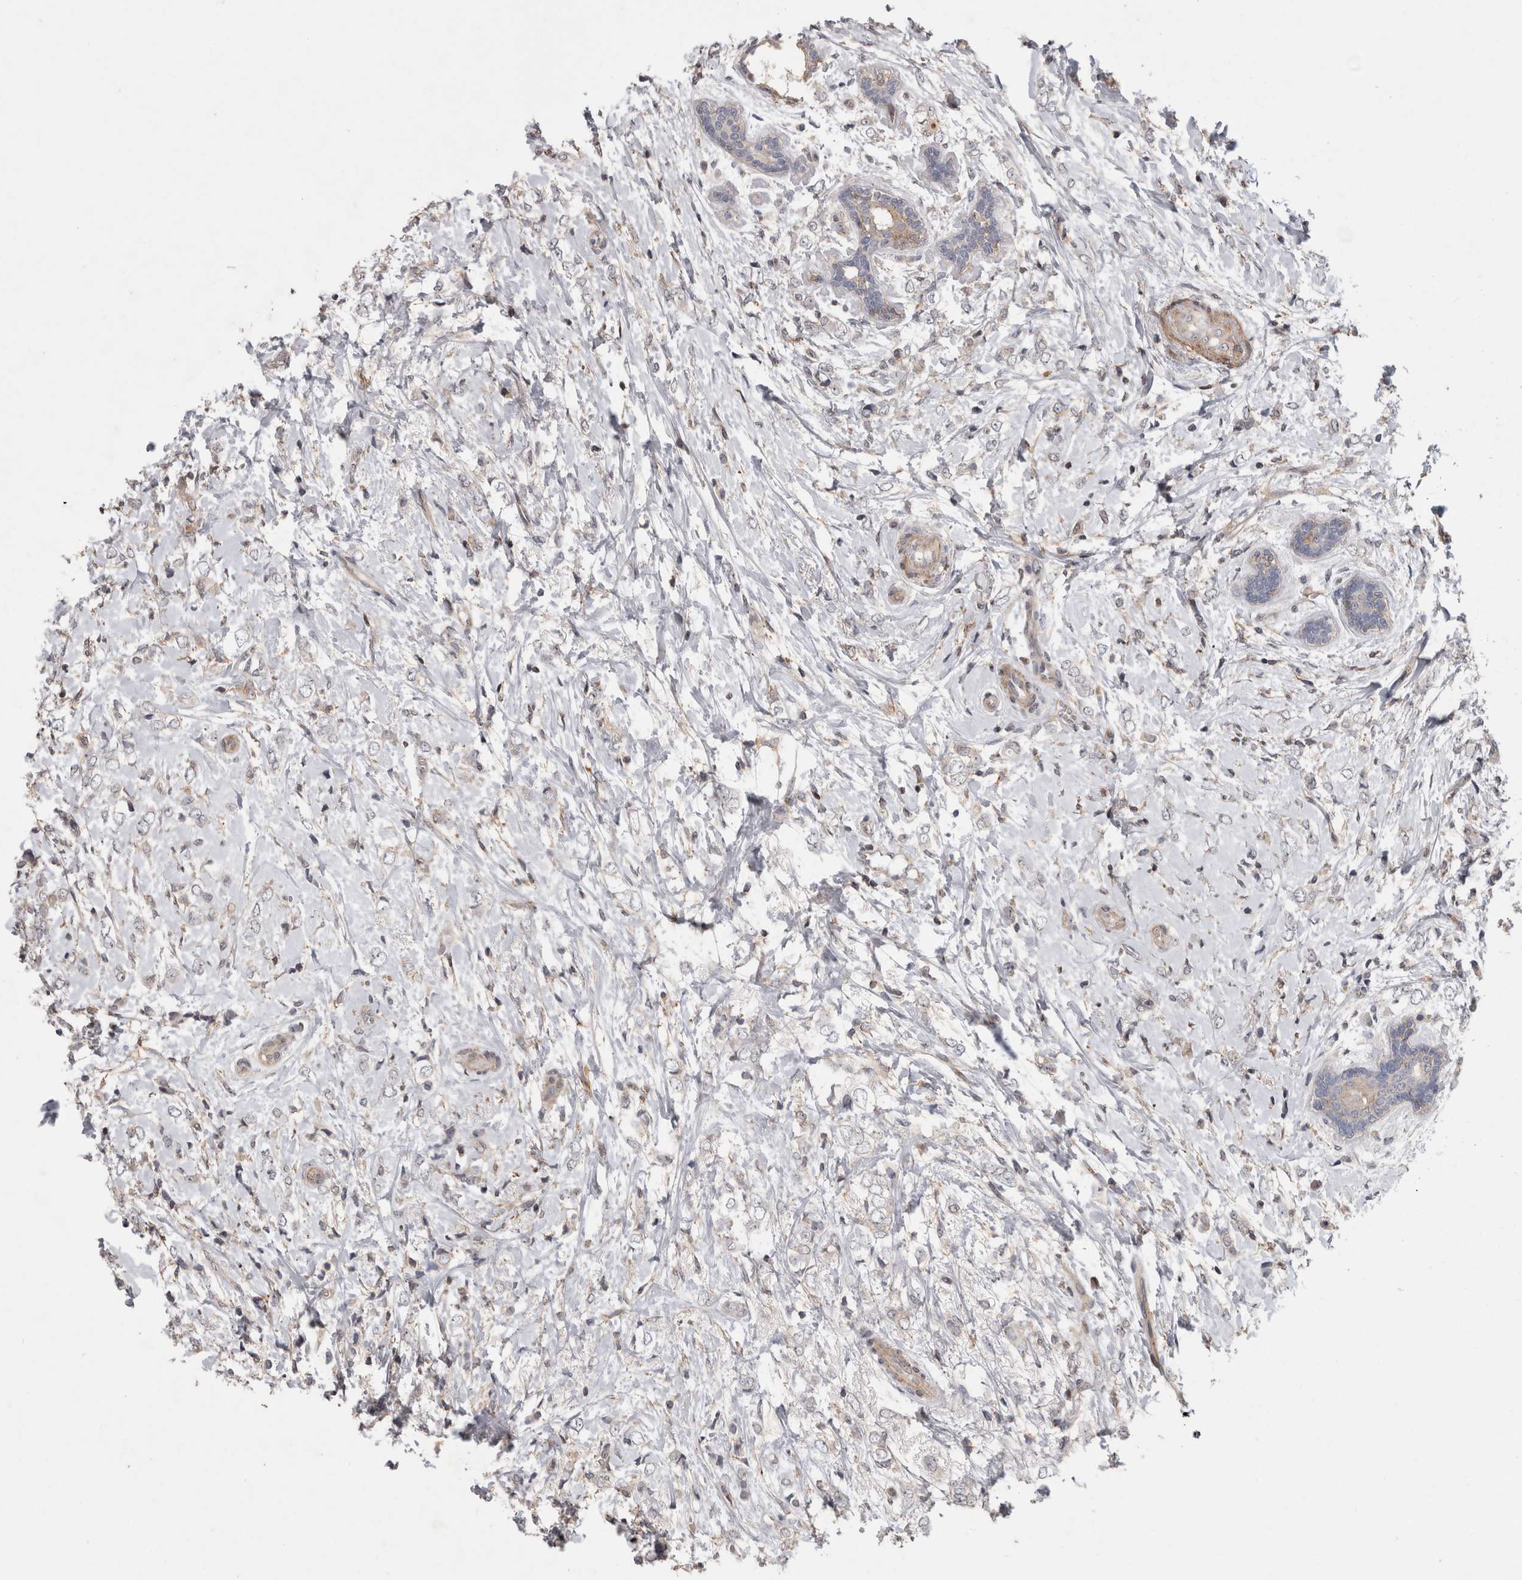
{"staining": {"intensity": "negative", "quantity": "none", "location": "none"}, "tissue": "breast cancer", "cell_type": "Tumor cells", "image_type": "cancer", "snomed": [{"axis": "morphology", "description": "Normal tissue, NOS"}, {"axis": "morphology", "description": "Lobular carcinoma"}, {"axis": "topography", "description": "Breast"}], "caption": "Tumor cells show no significant protein expression in breast lobular carcinoma. (Stains: DAB (3,3'-diaminobenzidine) IHC with hematoxylin counter stain, Microscopy: brightfield microscopy at high magnification).", "gene": "SPATA48", "patient": {"sex": "female", "age": 47}}